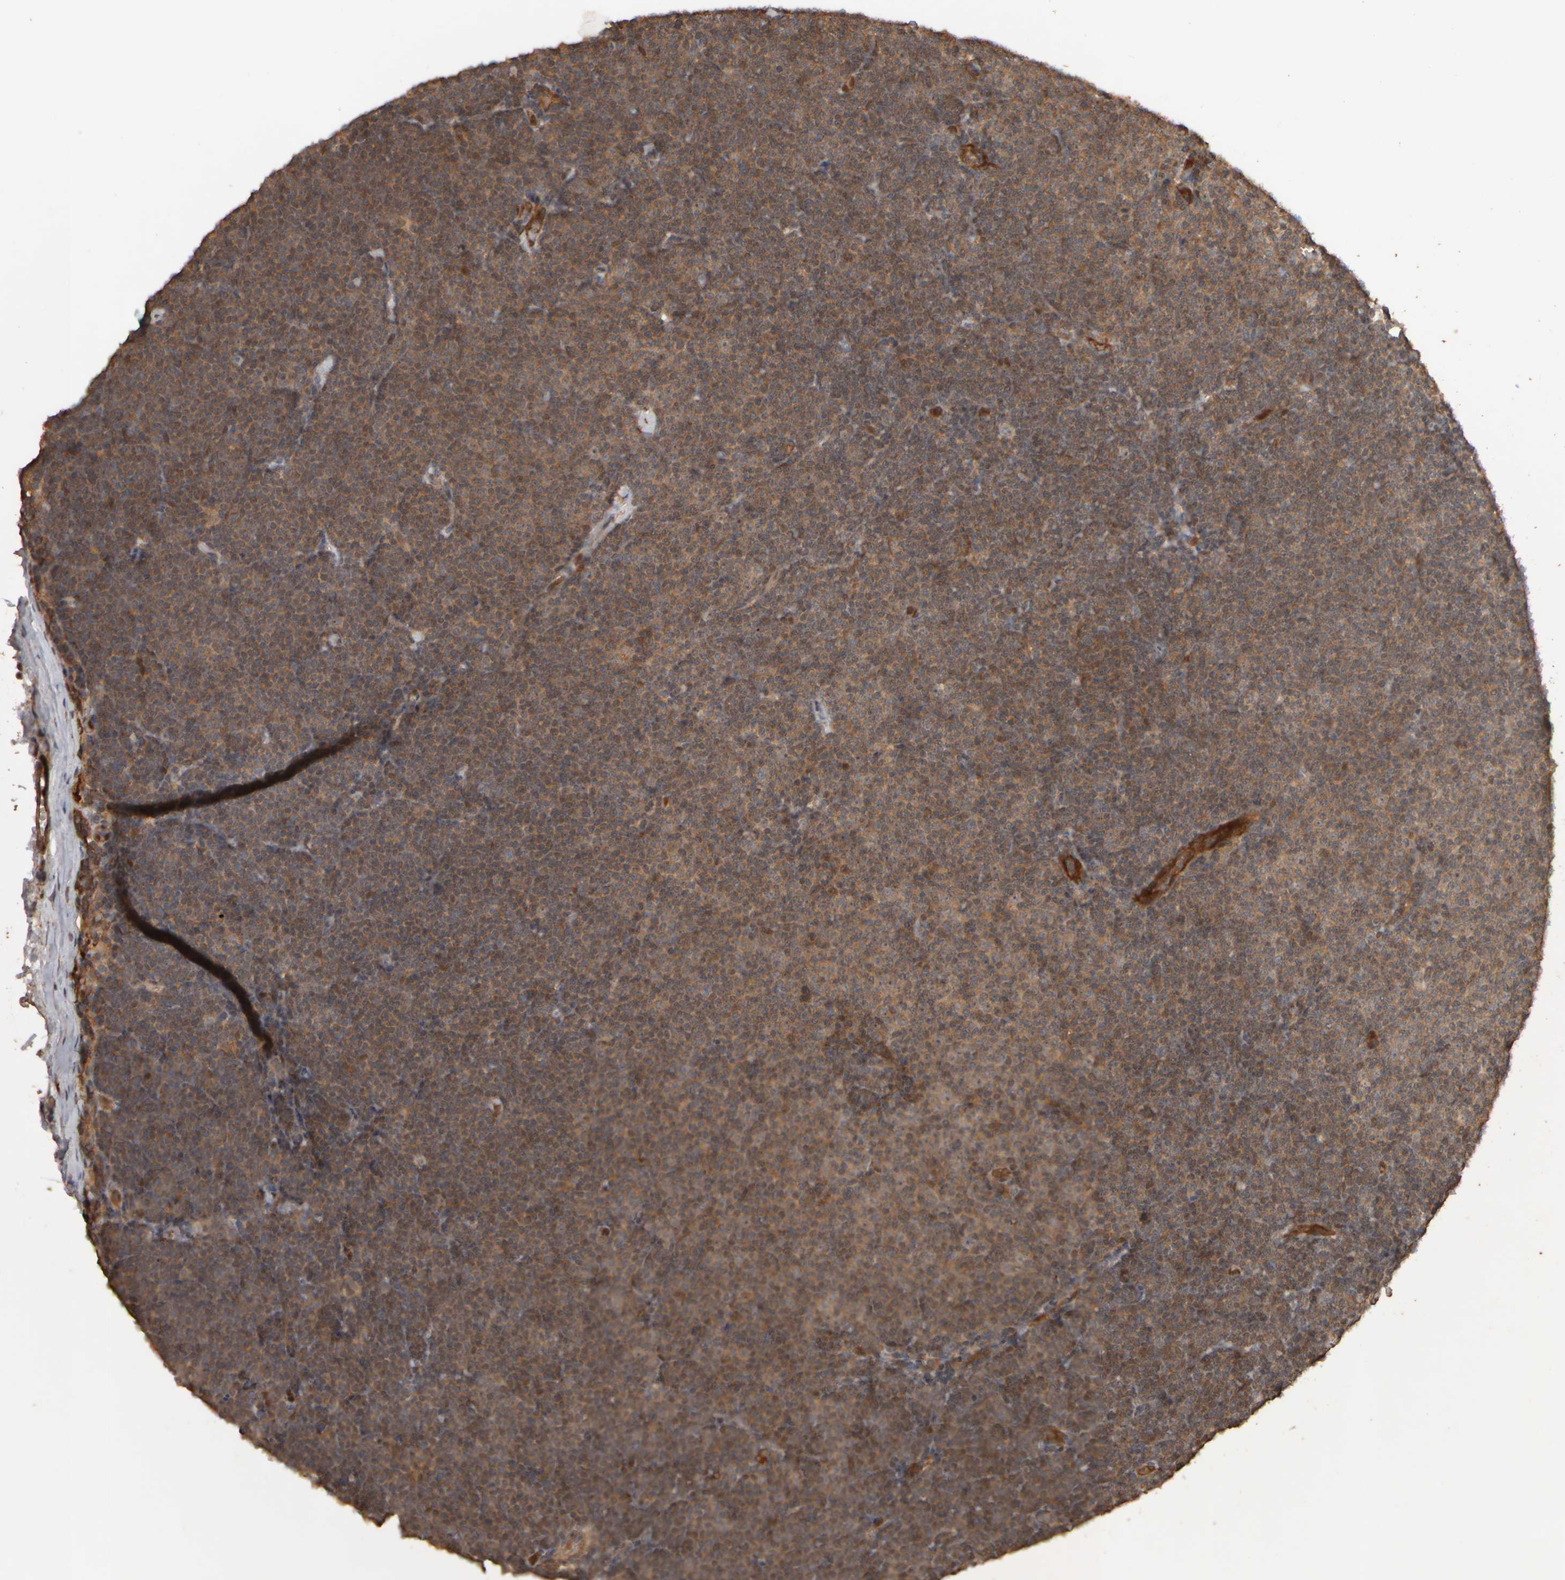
{"staining": {"intensity": "moderate", "quantity": ">75%", "location": "cytoplasmic/membranous,nuclear"}, "tissue": "lymphoma", "cell_type": "Tumor cells", "image_type": "cancer", "snomed": [{"axis": "morphology", "description": "Malignant lymphoma, non-Hodgkin's type, Low grade"}, {"axis": "topography", "description": "Lymph node"}], "caption": "Brown immunohistochemical staining in human malignant lymphoma, non-Hodgkin's type (low-grade) demonstrates moderate cytoplasmic/membranous and nuclear positivity in approximately >75% of tumor cells.", "gene": "SPHK1", "patient": {"sex": "female", "age": 53}}